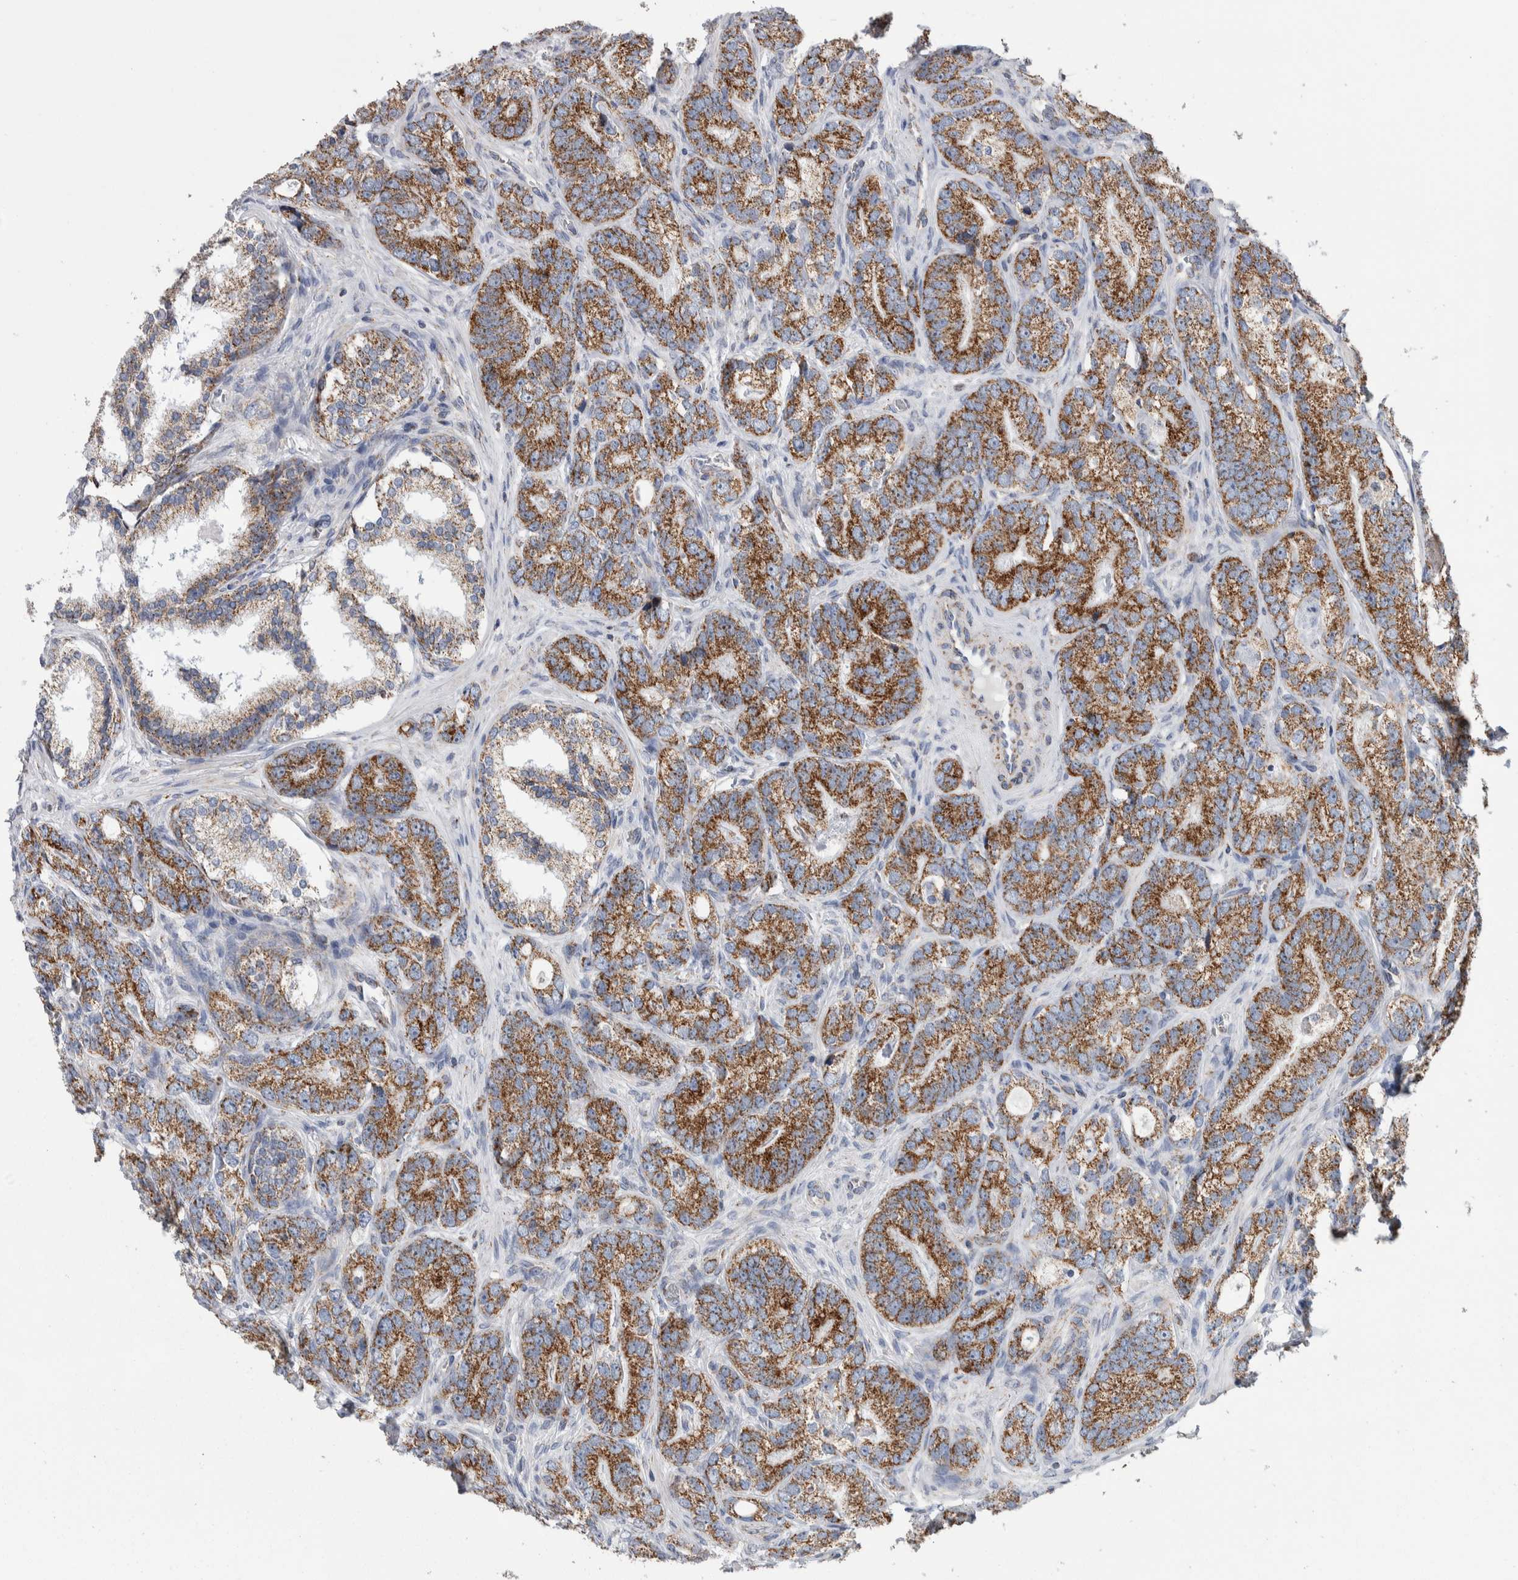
{"staining": {"intensity": "moderate", "quantity": ">75%", "location": "cytoplasmic/membranous"}, "tissue": "prostate cancer", "cell_type": "Tumor cells", "image_type": "cancer", "snomed": [{"axis": "morphology", "description": "Adenocarcinoma, High grade"}, {"axis": "topography", "description": "Prostate"}], "caption": "The image exhibits staining of high-grade adenocarcinoma (prostate), revealing moderate cytoplasmic/membranous protein positivity (brown color) within tumor cells.", "gene": "ETFA", "patient": {"sex": "male", "age": 56}}